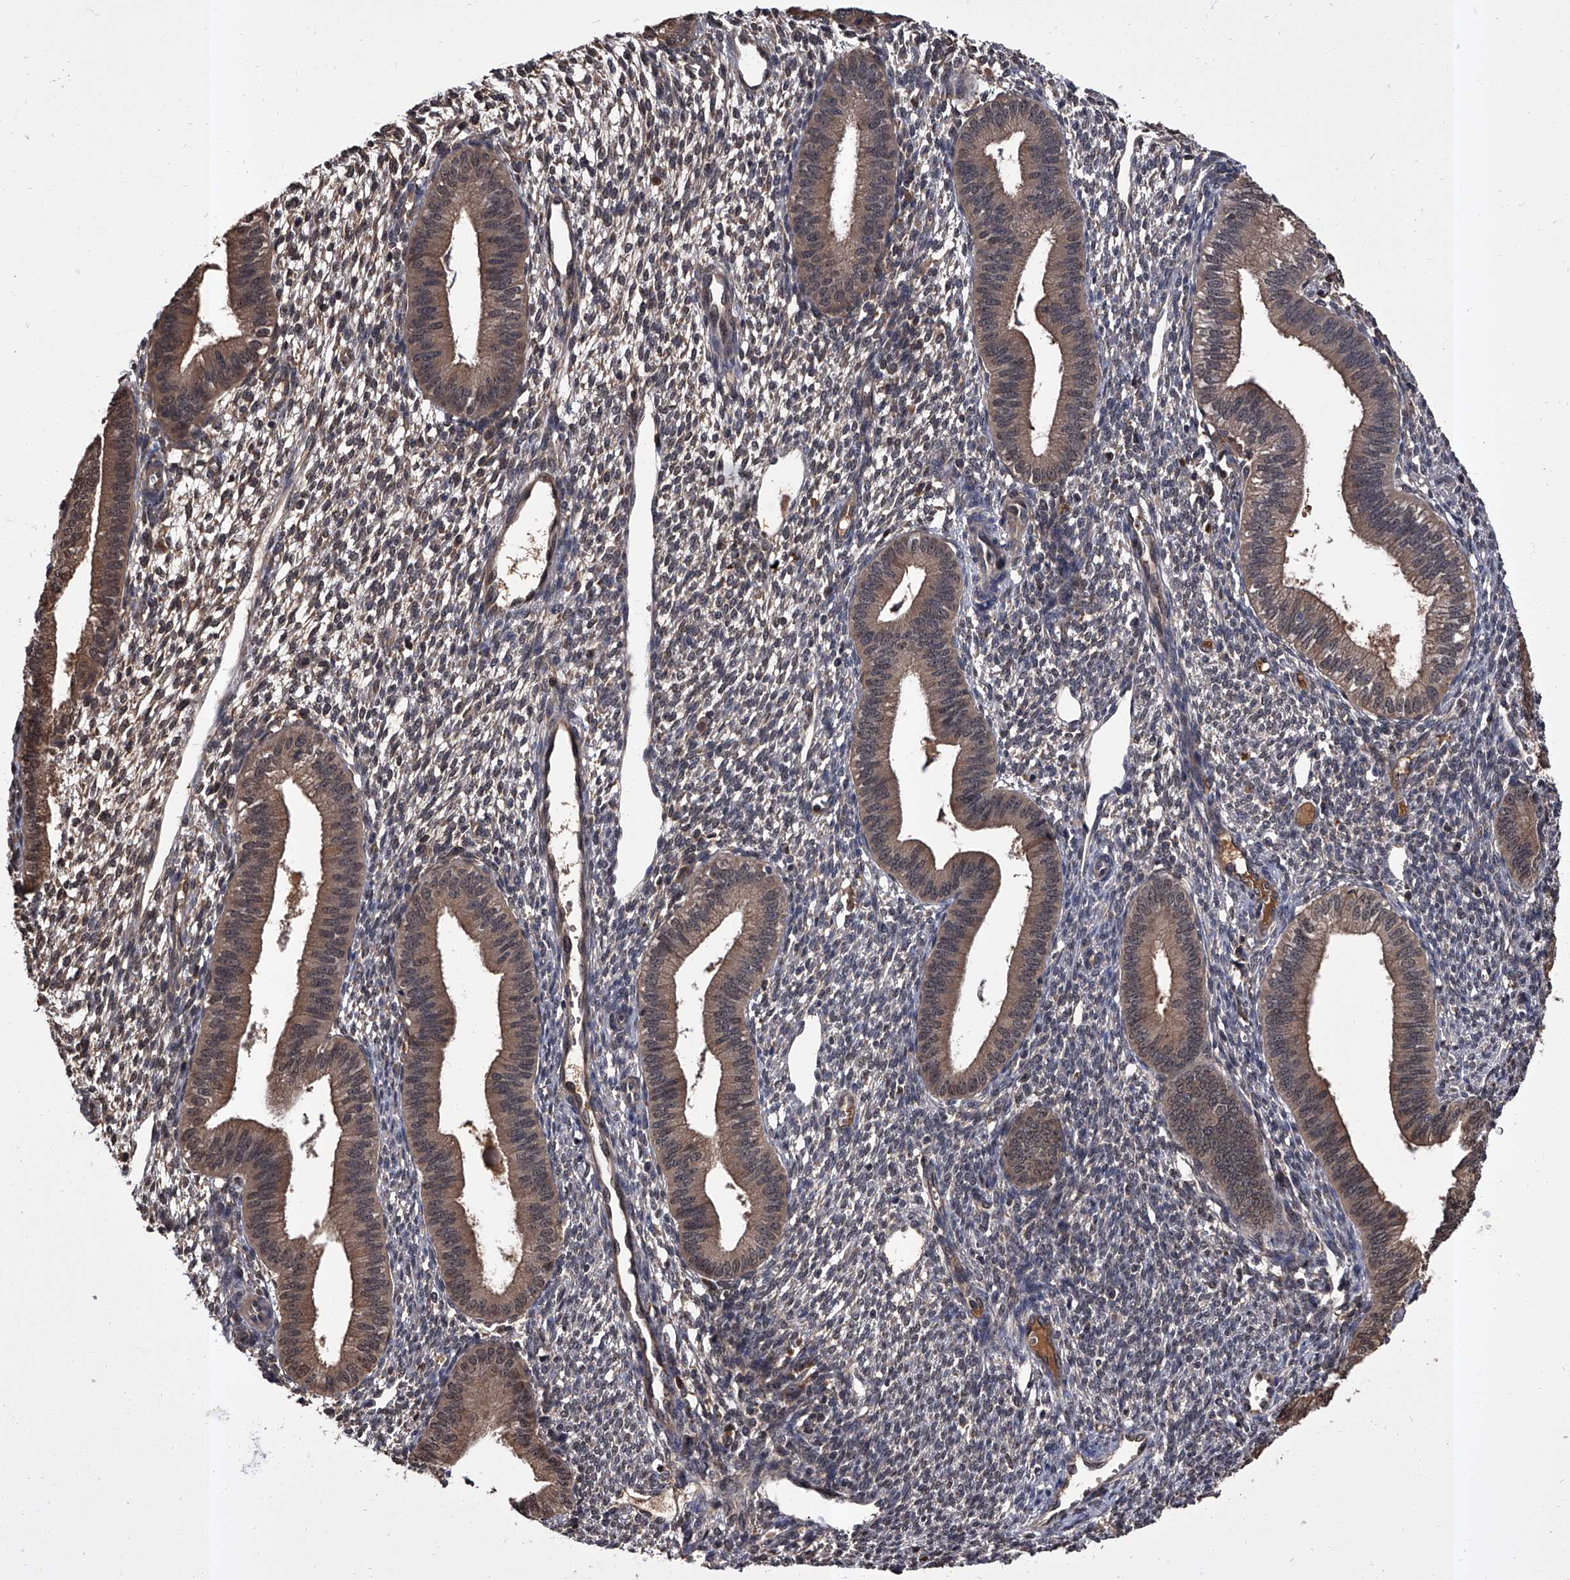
{"staining": {"intensity": "weak", "quantity": "25%-75%", "location": "cytoplasmic/membranous,nuclear"}, "tissue": "endometrium", "cell_type": "Cells in endometrial stroma", "image_type": "normal", "snomed": [{"axis": "morphology", "description": "Normal tissue, NOS"}, {"axis": "topography", "description": "Endometrium"}], "caption": "High-power microscopy captured an immunohistochemistry image of unremarkable endometrium, revealing weak cytoplasmic/membranous,nuclear expression in about 25%-75% of cells in endometrial stroma.", "gene": "SLC18B1", "patient": {"sex": "female", "age": 46}}